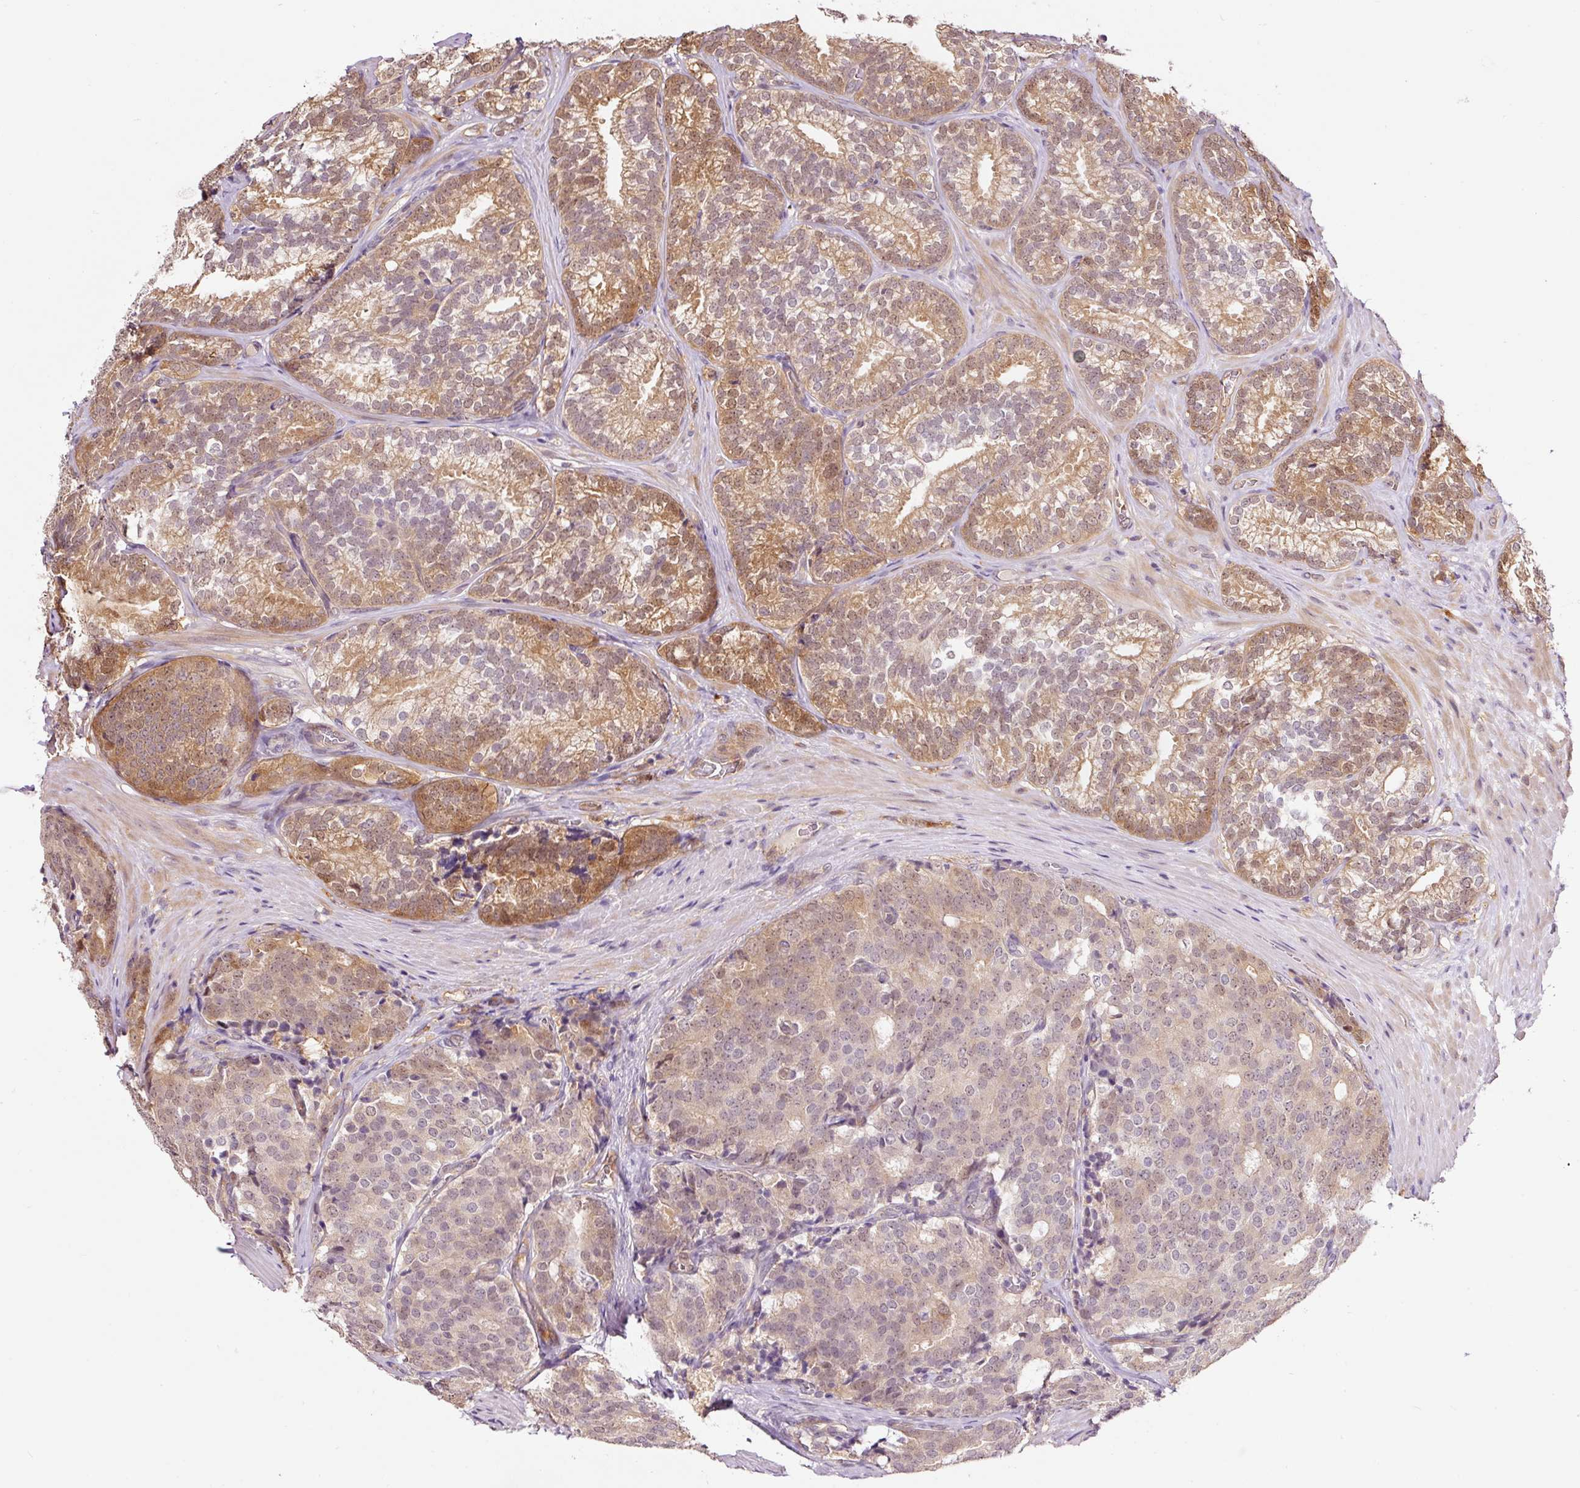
{"staining": {"intensity": "moderate", "quantity": "25%-75%", "location": "cytoplasmic/membranous,nuclear"}, "tissue": "prostate cancer", "cell_type": "Tumor cells", "image_type": "cancer", "snomed": [{"axis": "morphology", "description": "Adenocarcinoma, High grade"}, {"axis": "topography", "description": "Prostate"}], "caption": "Immunohistochemistry (IHC) of prostate cancer reveals medium levels of moderate cytoplasmic/membranous and nuclear expression in approximately 25%-75% of tumor cells. (brown staining indicates protein expression, while blue staining denotes nuclei).", "gene": "FBXL14", "patient": {"sex": "male", "age": 63}}